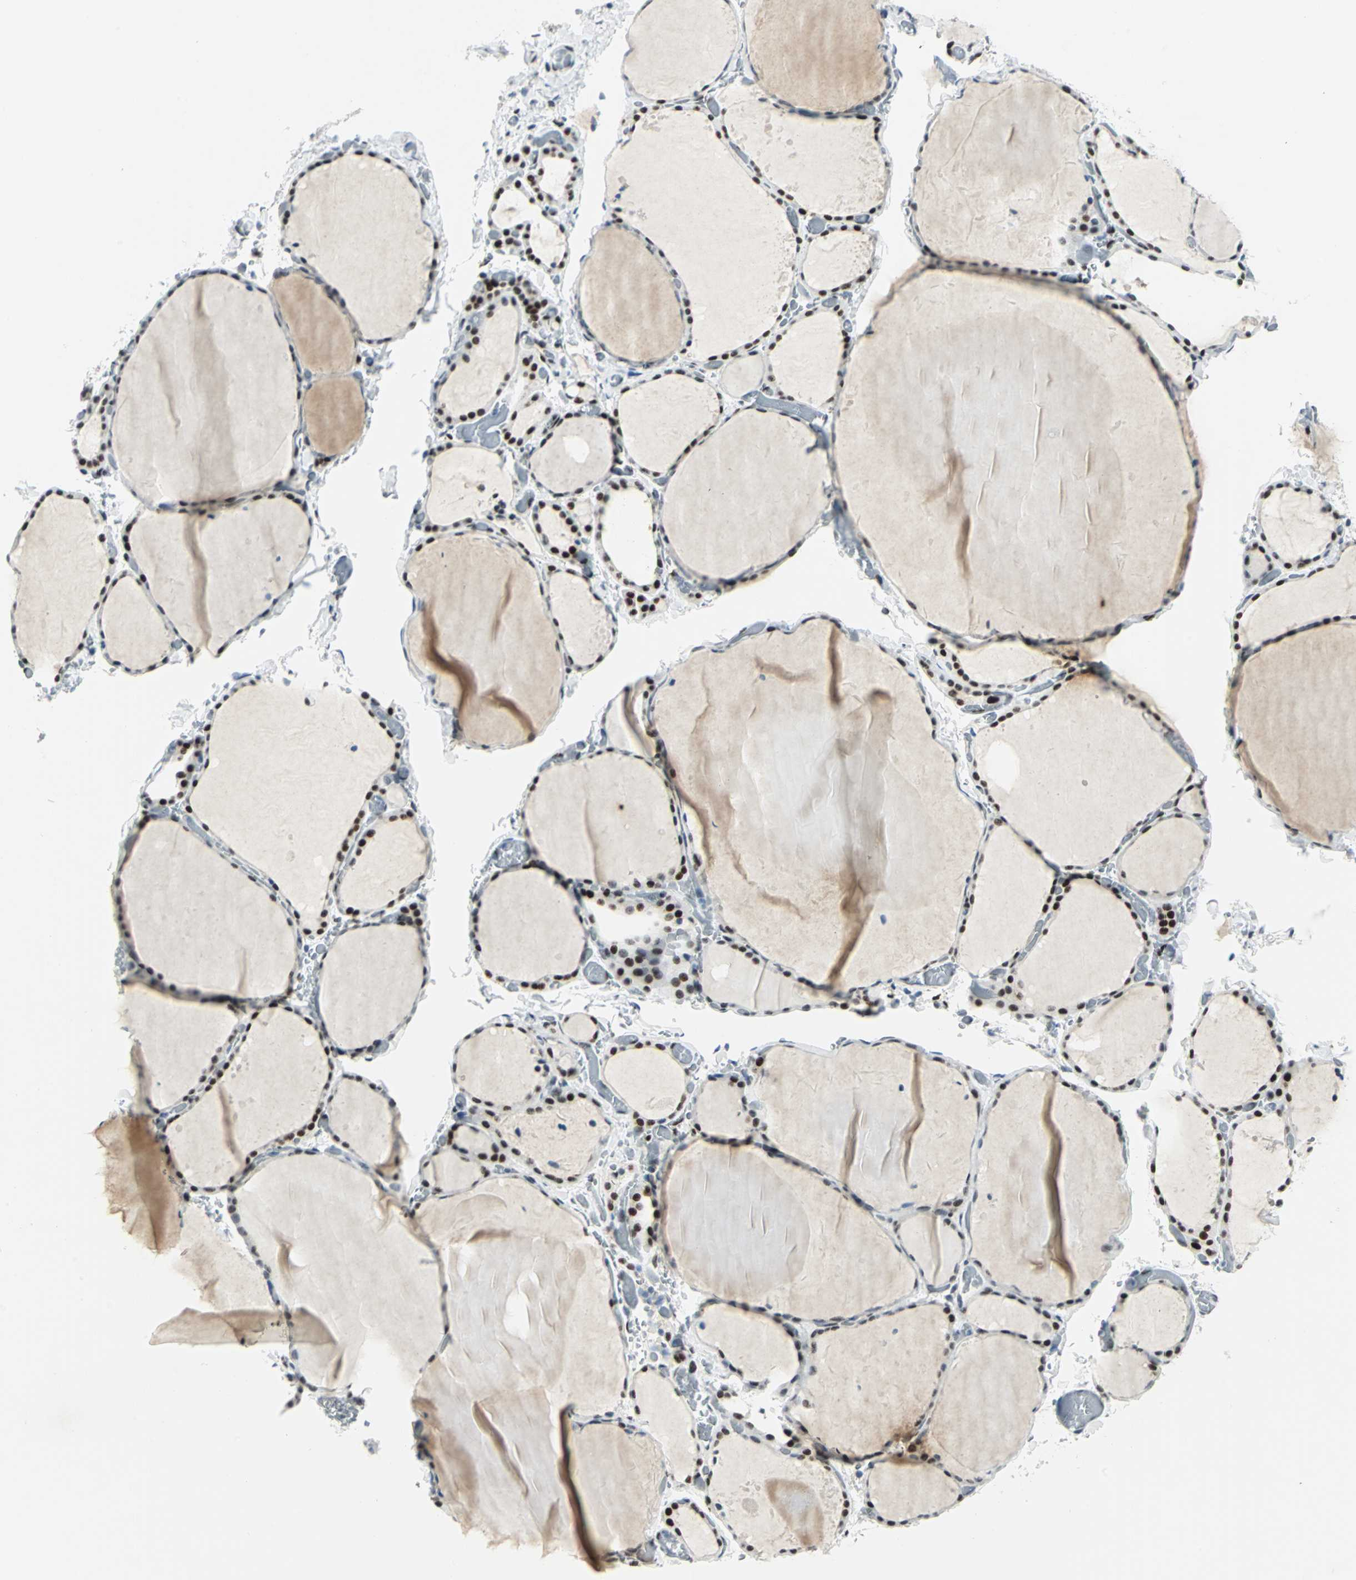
{"staining": {"intensity": "strong", "quantity": ">75%", "location": "nuclear"}, "tissue": "thyroid gland", "cell_type": "Glandular cells", "image_type": "normal", "snomed": [{"axis": "morphology", "description": "Normal tissue, NOS"}, {"axis": "topography", "description": "Thyroid gland"}], "caption": "This image displays immunohistochemistry (IHC) staining of normal thyroid gland, with high strong nuclear staining in approximately >75% of glandular cells.", "gene": "MEIS2", "patient": {"sex": "female", "age": 22}}